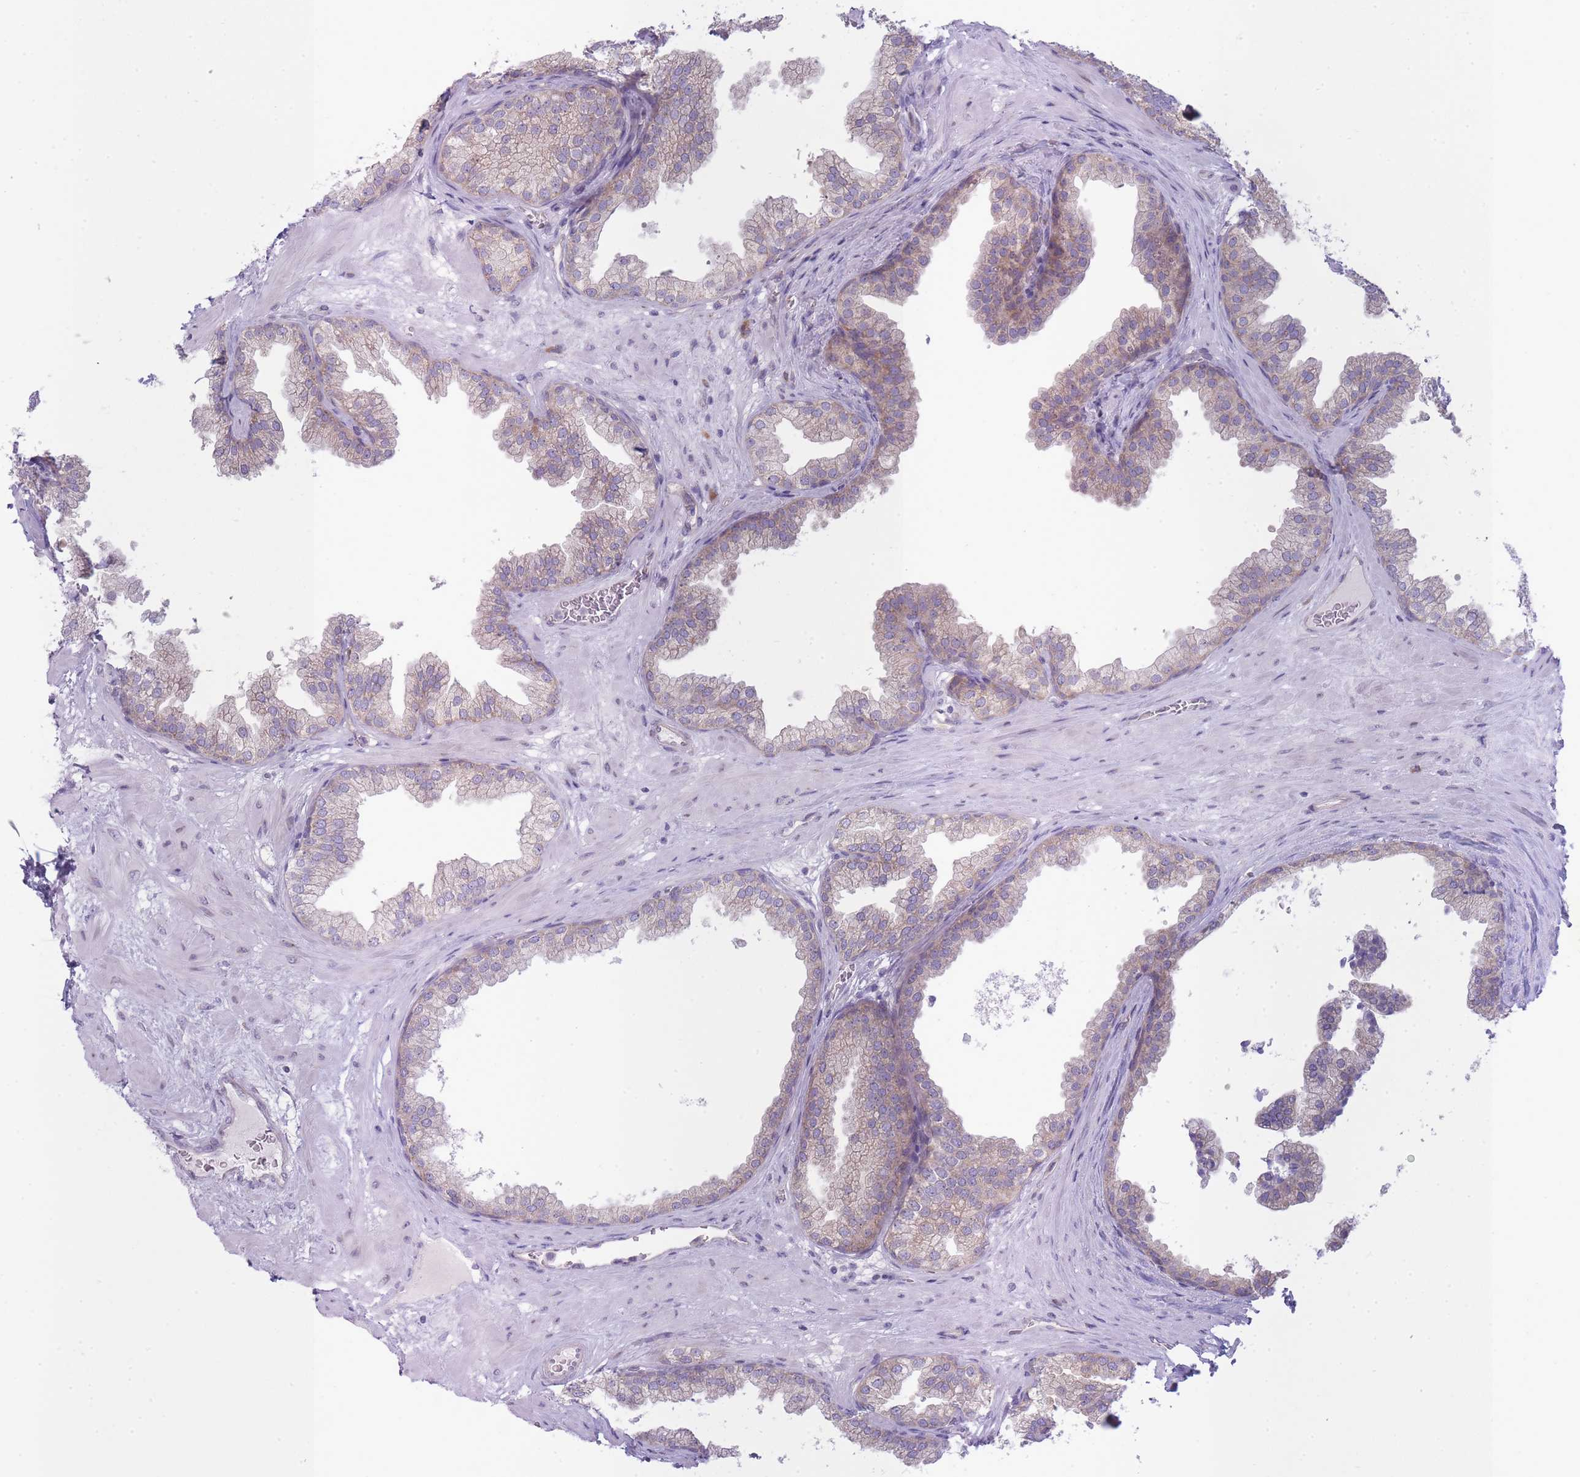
{"staining": {"intensity": "weak", "quantity": "25%-75%", "location": "cytoplasmic/membranous"}, "tissue": "prostate", "cell_type": "Glandular cells", "image_type": "normal", "snomed": [{"axis": "morphology", "description": "Normal tissue, NOS"}, {"axis": "topography", "description": "Prostate"}], "caption": "Prostate was stained to show a protein in brown. There is low levels of weak cytoplasmic/membranous staining in about 25%-75% of glandular cells. (Stains: DAB in brown, nuclei in blue, Microscopy: brightfield microscopy at high magnification).", "gene": "OR5L1", "patient": {"sex": "male", "age": 37}}